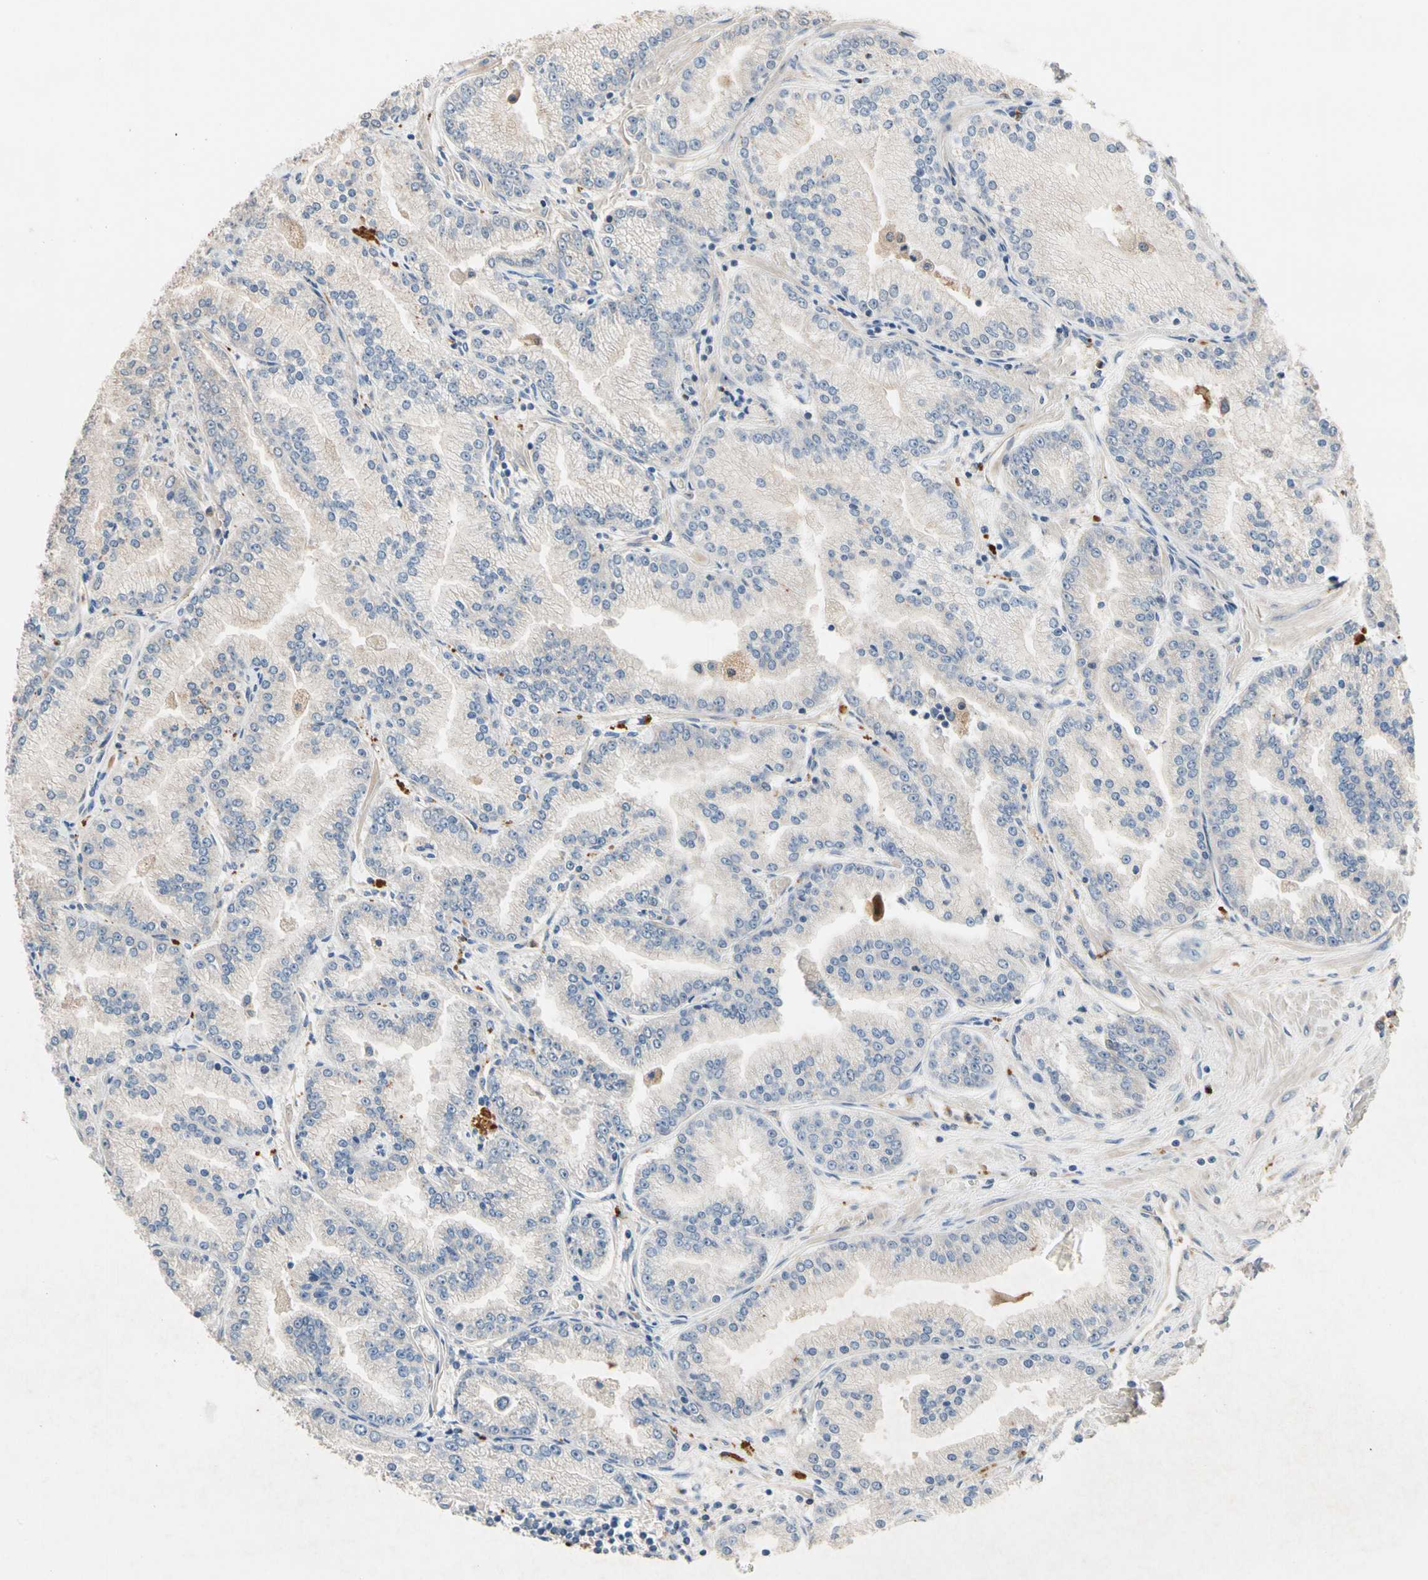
{"staining": {"intensity": "negative", "quantity": "none", "location": "none"}, "tissue": "prostate cancer", "cell_type": "Tumor cells", "image_type": "cancer", "snomed": [{"axis": "morphology", "description": "Adenocarcinoma, High grade"}, {"axis": "topography", "description": "Prostate"}], "caption": "Image shows no significant protein staining in tumor cells of prostate high-grade adenocarcinoma.", "gene": "FGD6", "patient": {"sex": "male", "age": 61}}